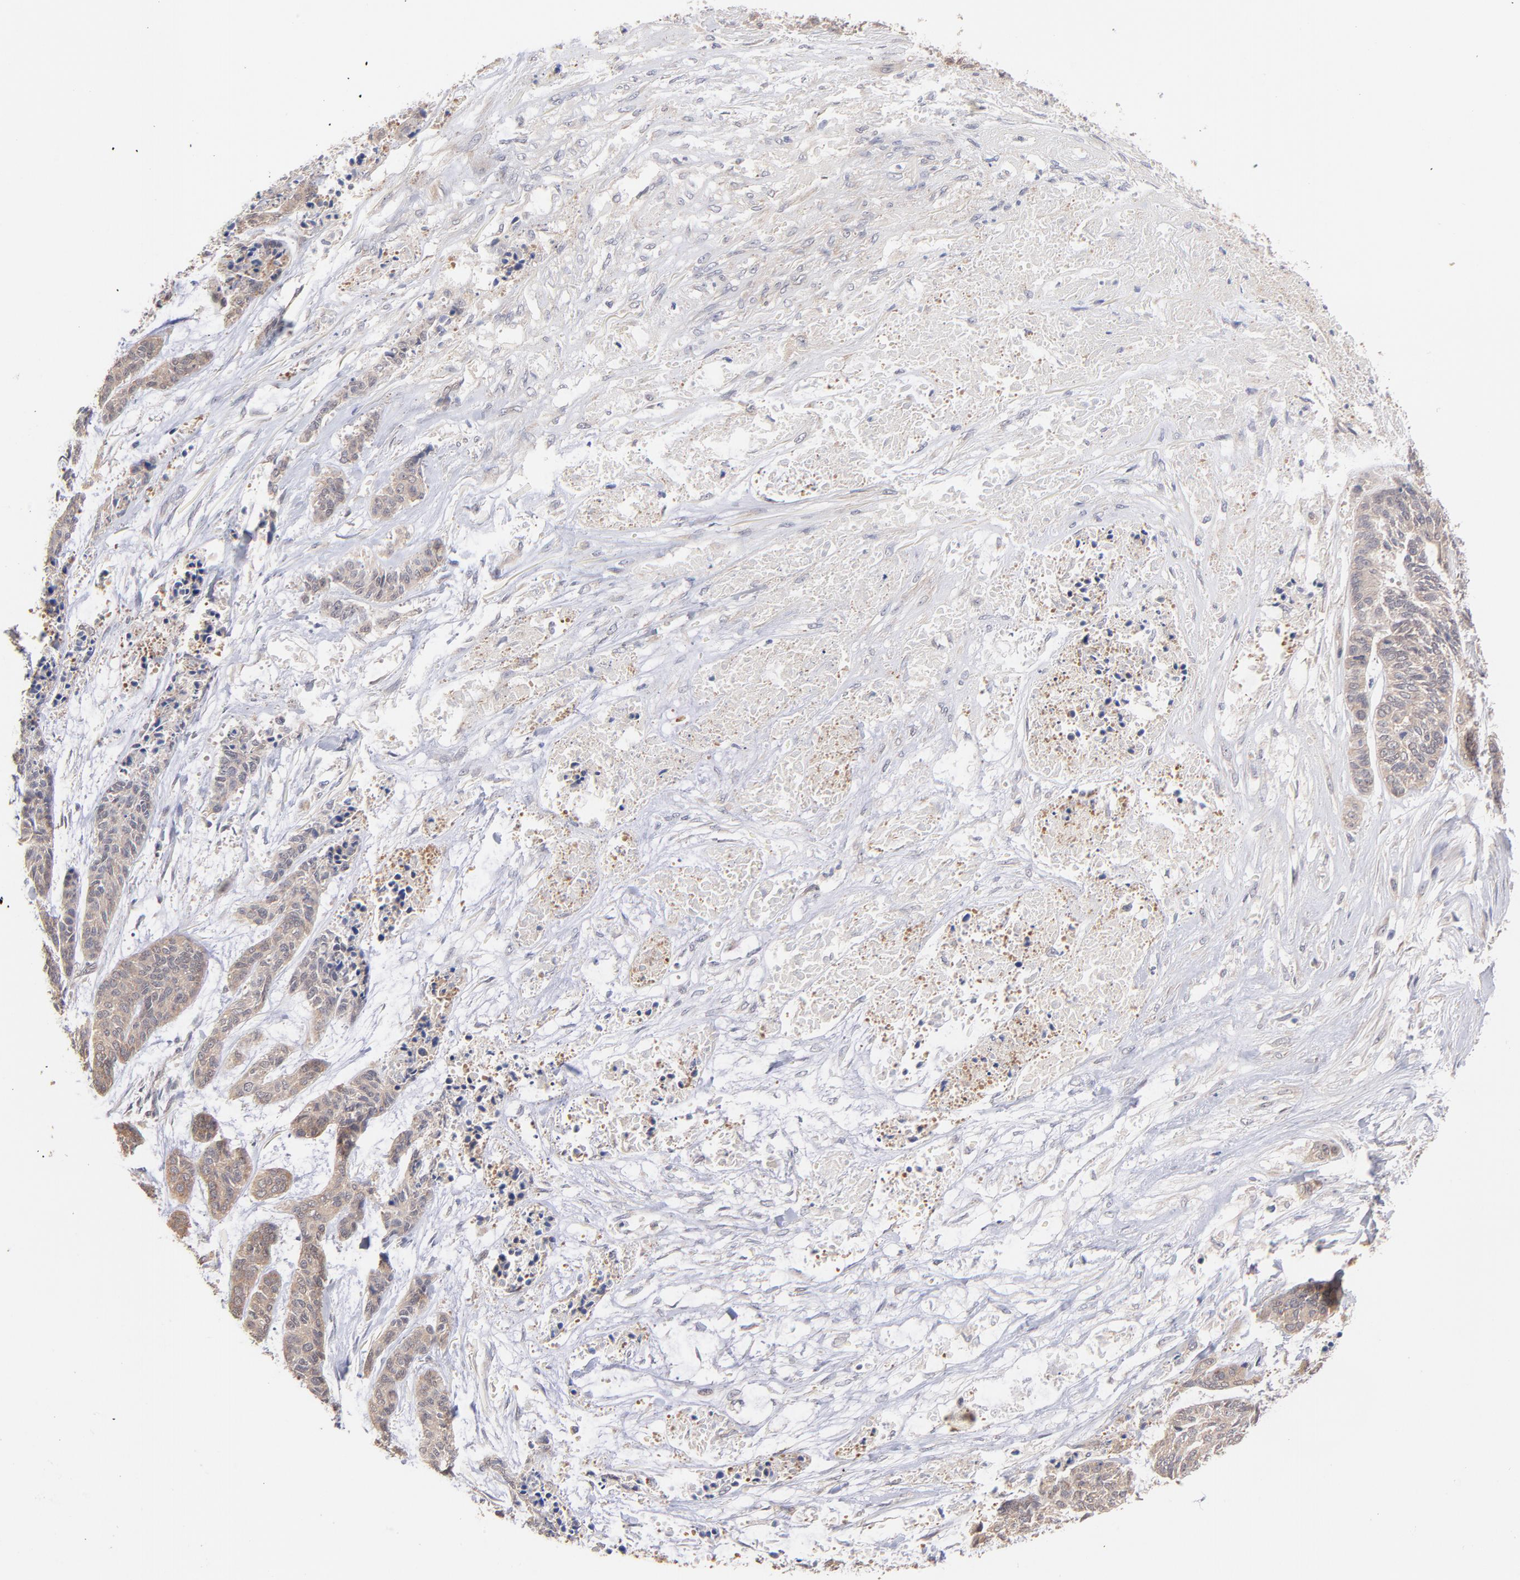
{"staining": {"intensity": "moderate", "quantity": ">75%", "location": "cytoplasmic/membranous"}, "tissue": "skin cancer", "cell_type": "Tumor cells", "image_type": "cancer", "snomed": [{"axis": "morphology", "description": "Basal cell carcinoma"}, {"axis": "topography", "description": "Skin"}], "caption": "Tumor cells display moderate cytoplasmic/membranous expression in about >75% of cells in basal cell carcinoma (skin). (Brightfield microscopy of DAB IHC at high magnification).", "gene": "STAP2", "patient": {"sex": "female", "age": 64}}